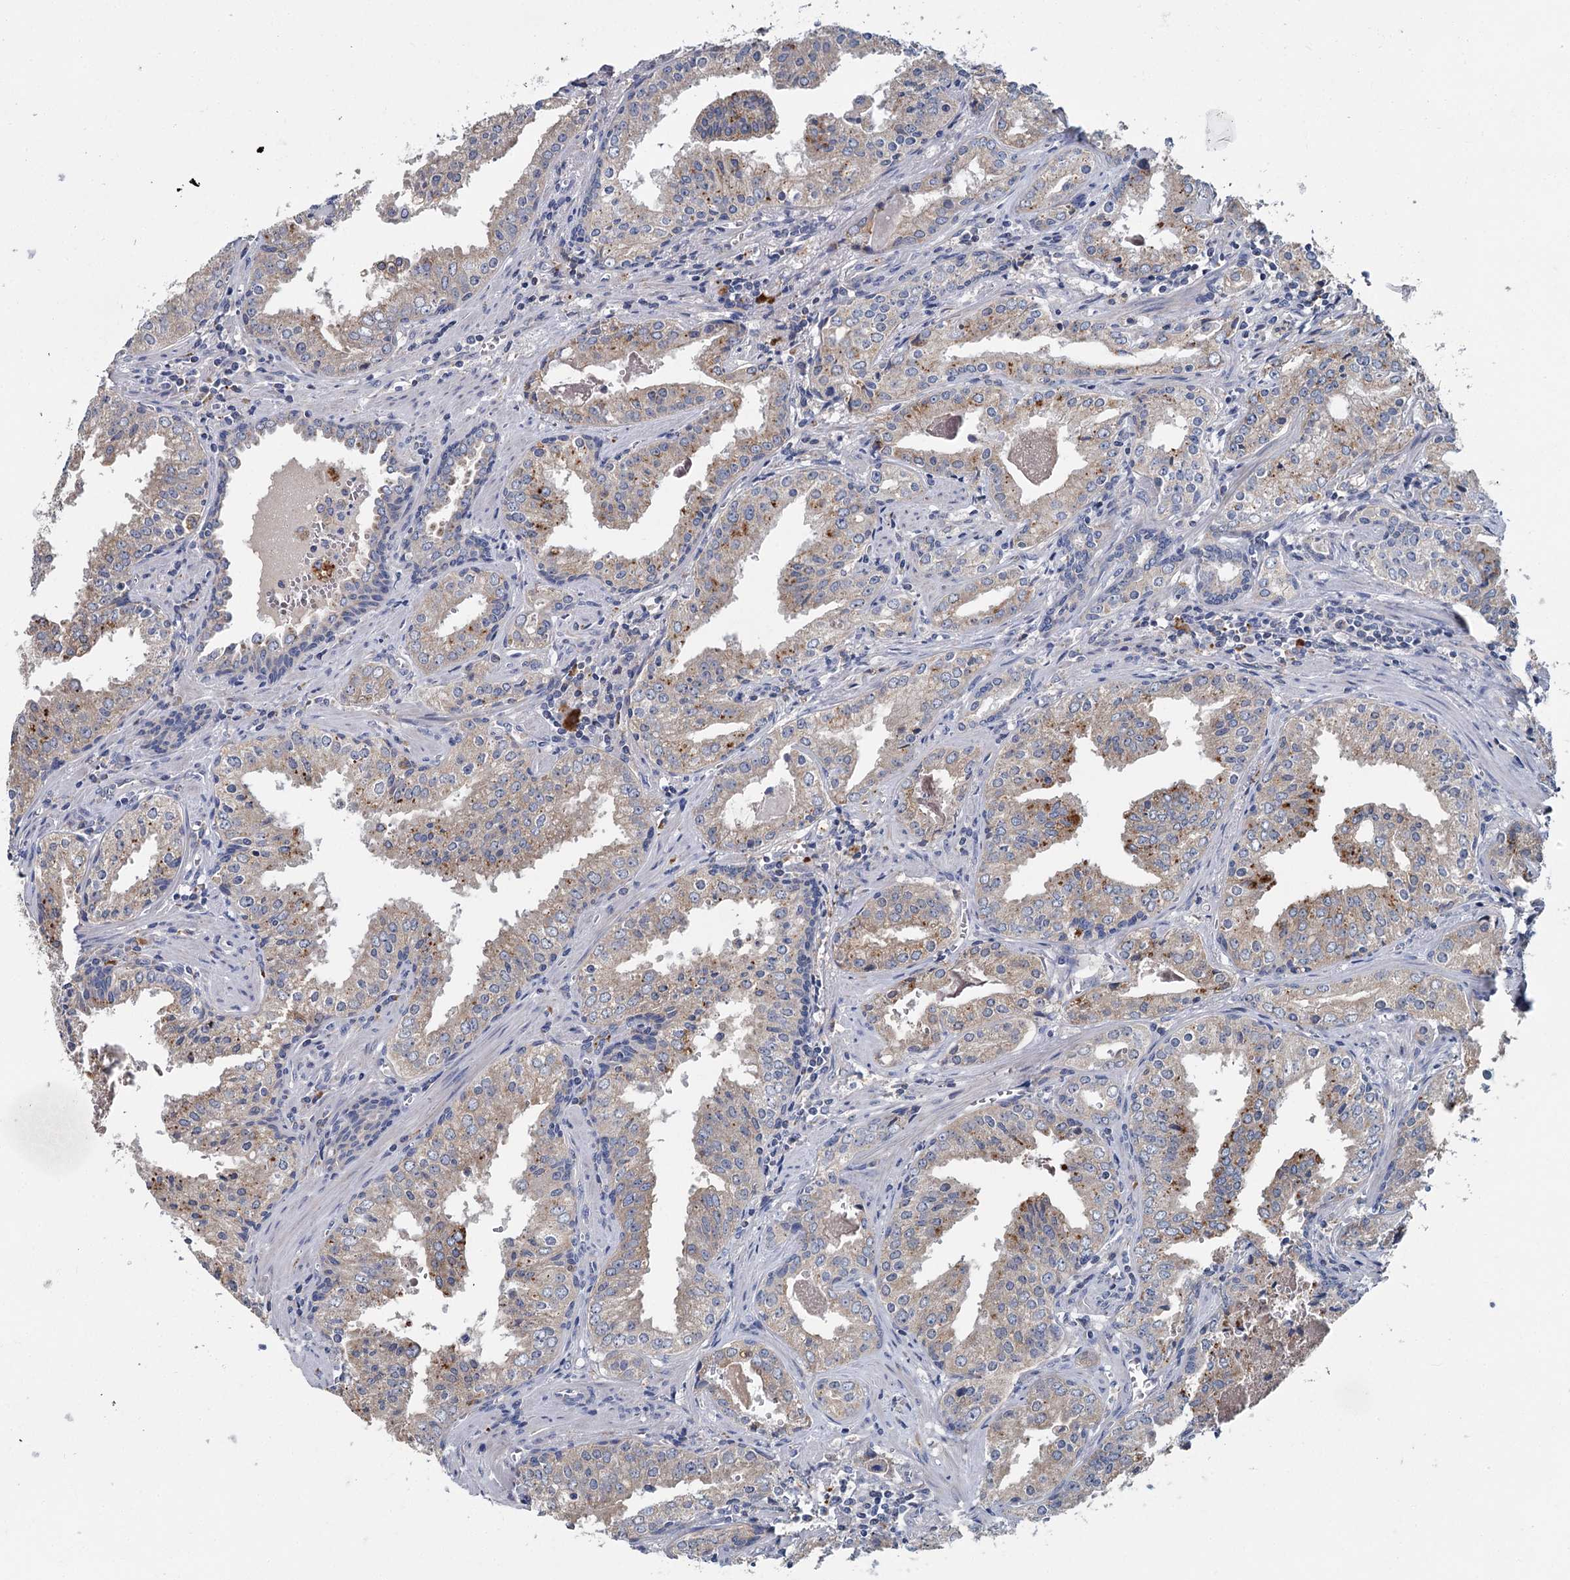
{"staining": {"intensity": "moderate", "quantity": "25%-75%", "location": "cytoplasmic/membranous"}, "tissue": "prostate cancer", "cell_type": "Tumor cells", "image_type": "cancer", "snomed": [{"axis": "morphology", "description": "Adenocarcinoma, High grade"}, {"axis": "topography", "description": "Prostate"}], "caption": "Immunohistochemistry (DAB (3,3'-diaminobenzidine)) staining of prostate cancer reveals moderate cytoplasmic/membranous protein positivity in approximately 25%-75% of tumor cells.", "gene": "ANKRD16", "patient": {"sex": "male", "age": 68}}